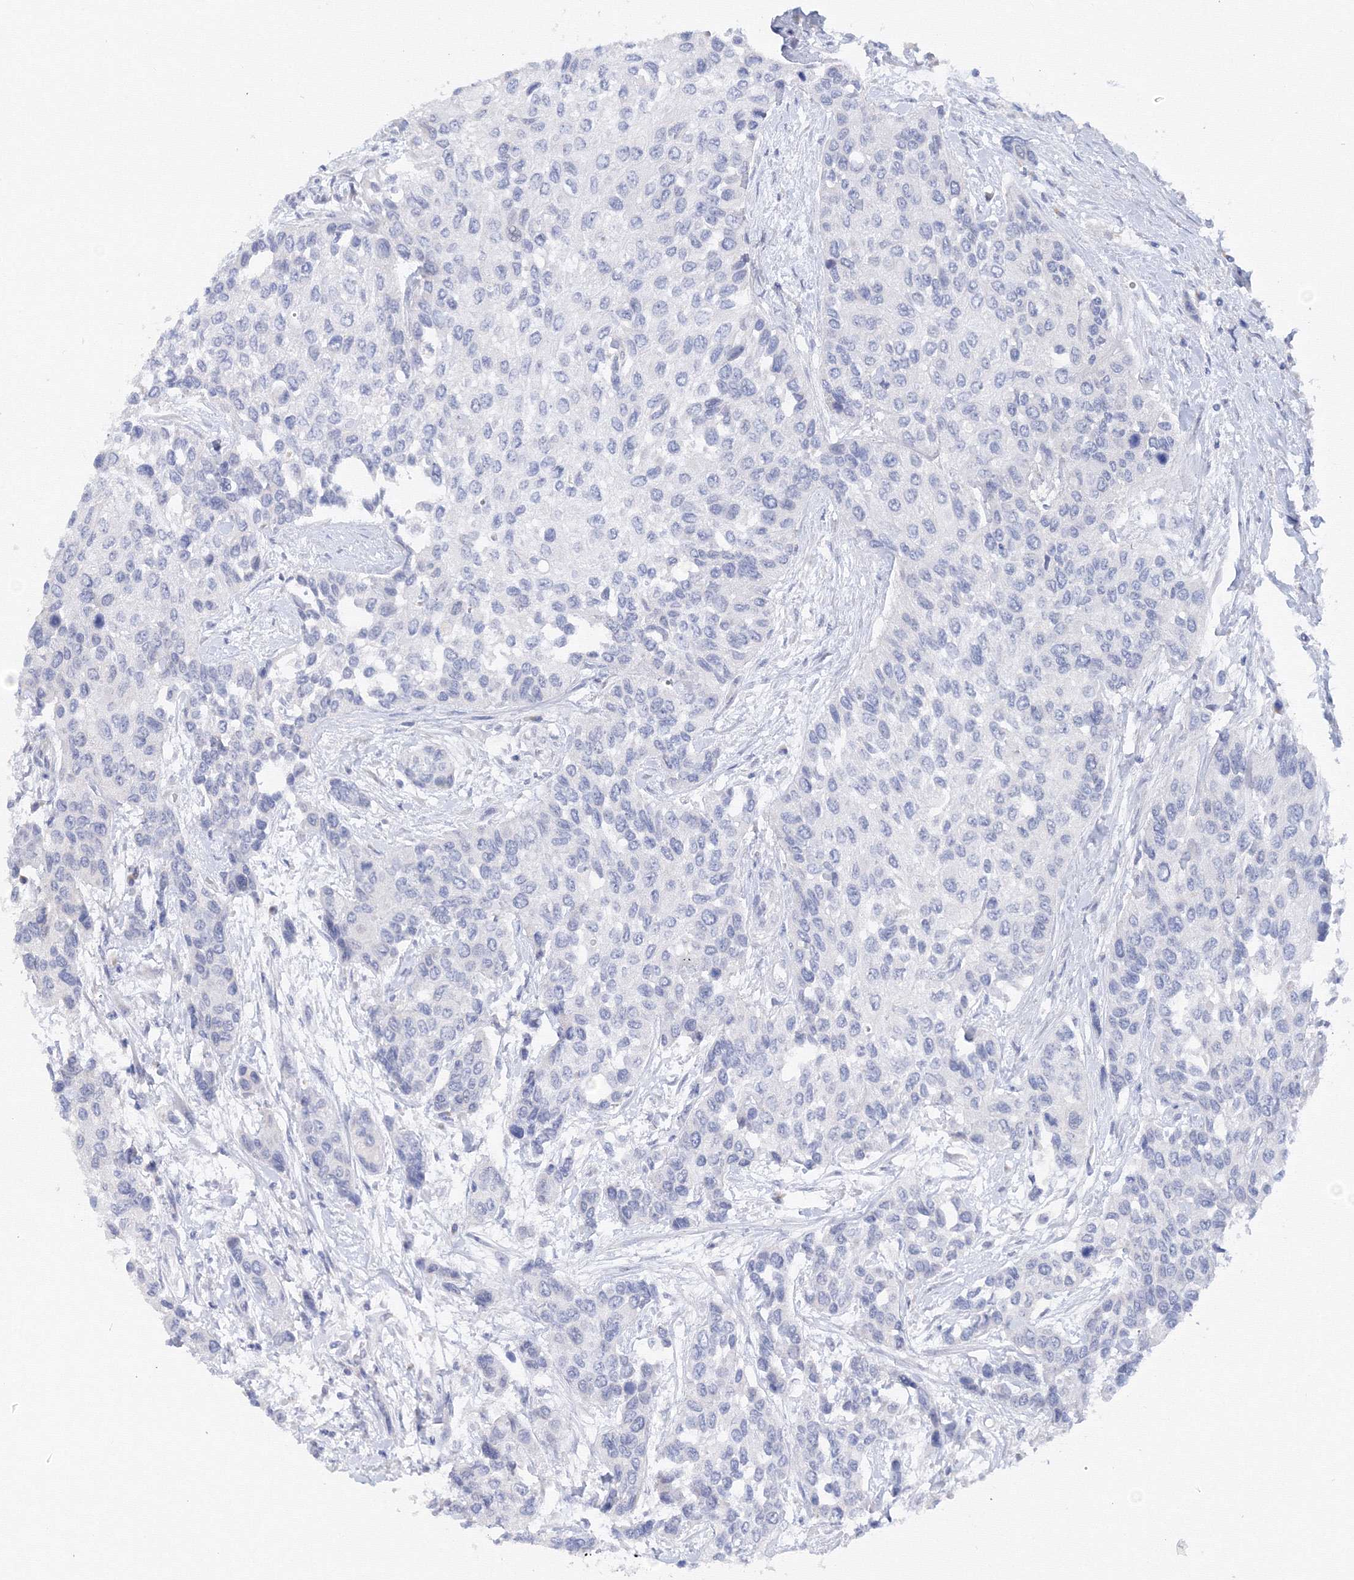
{"staining": {"intensity": "negative", "quantity": "none", "location": "none"}, "tissue": "urothelial cancer", "cell_type": "Tumor cells", "image_type": "cancer", "snomed": [{"axis": "morphology", "description": "Normal tissue, NOS"}, {"axis": "morphology", "description": "Urothelial carcinoma, High grade"}, {"axis": "topography", "description": "Vascular tissue"}, {"axis": "topography", "description": "Urinary bladder"}], "caption": "An IHC micrograph of urothelial cancer is shown. There is no staining in tumor cells of urothelial cancer.", "gene": "TAMM41", "patient": {"sex": "female", "age": 56}}